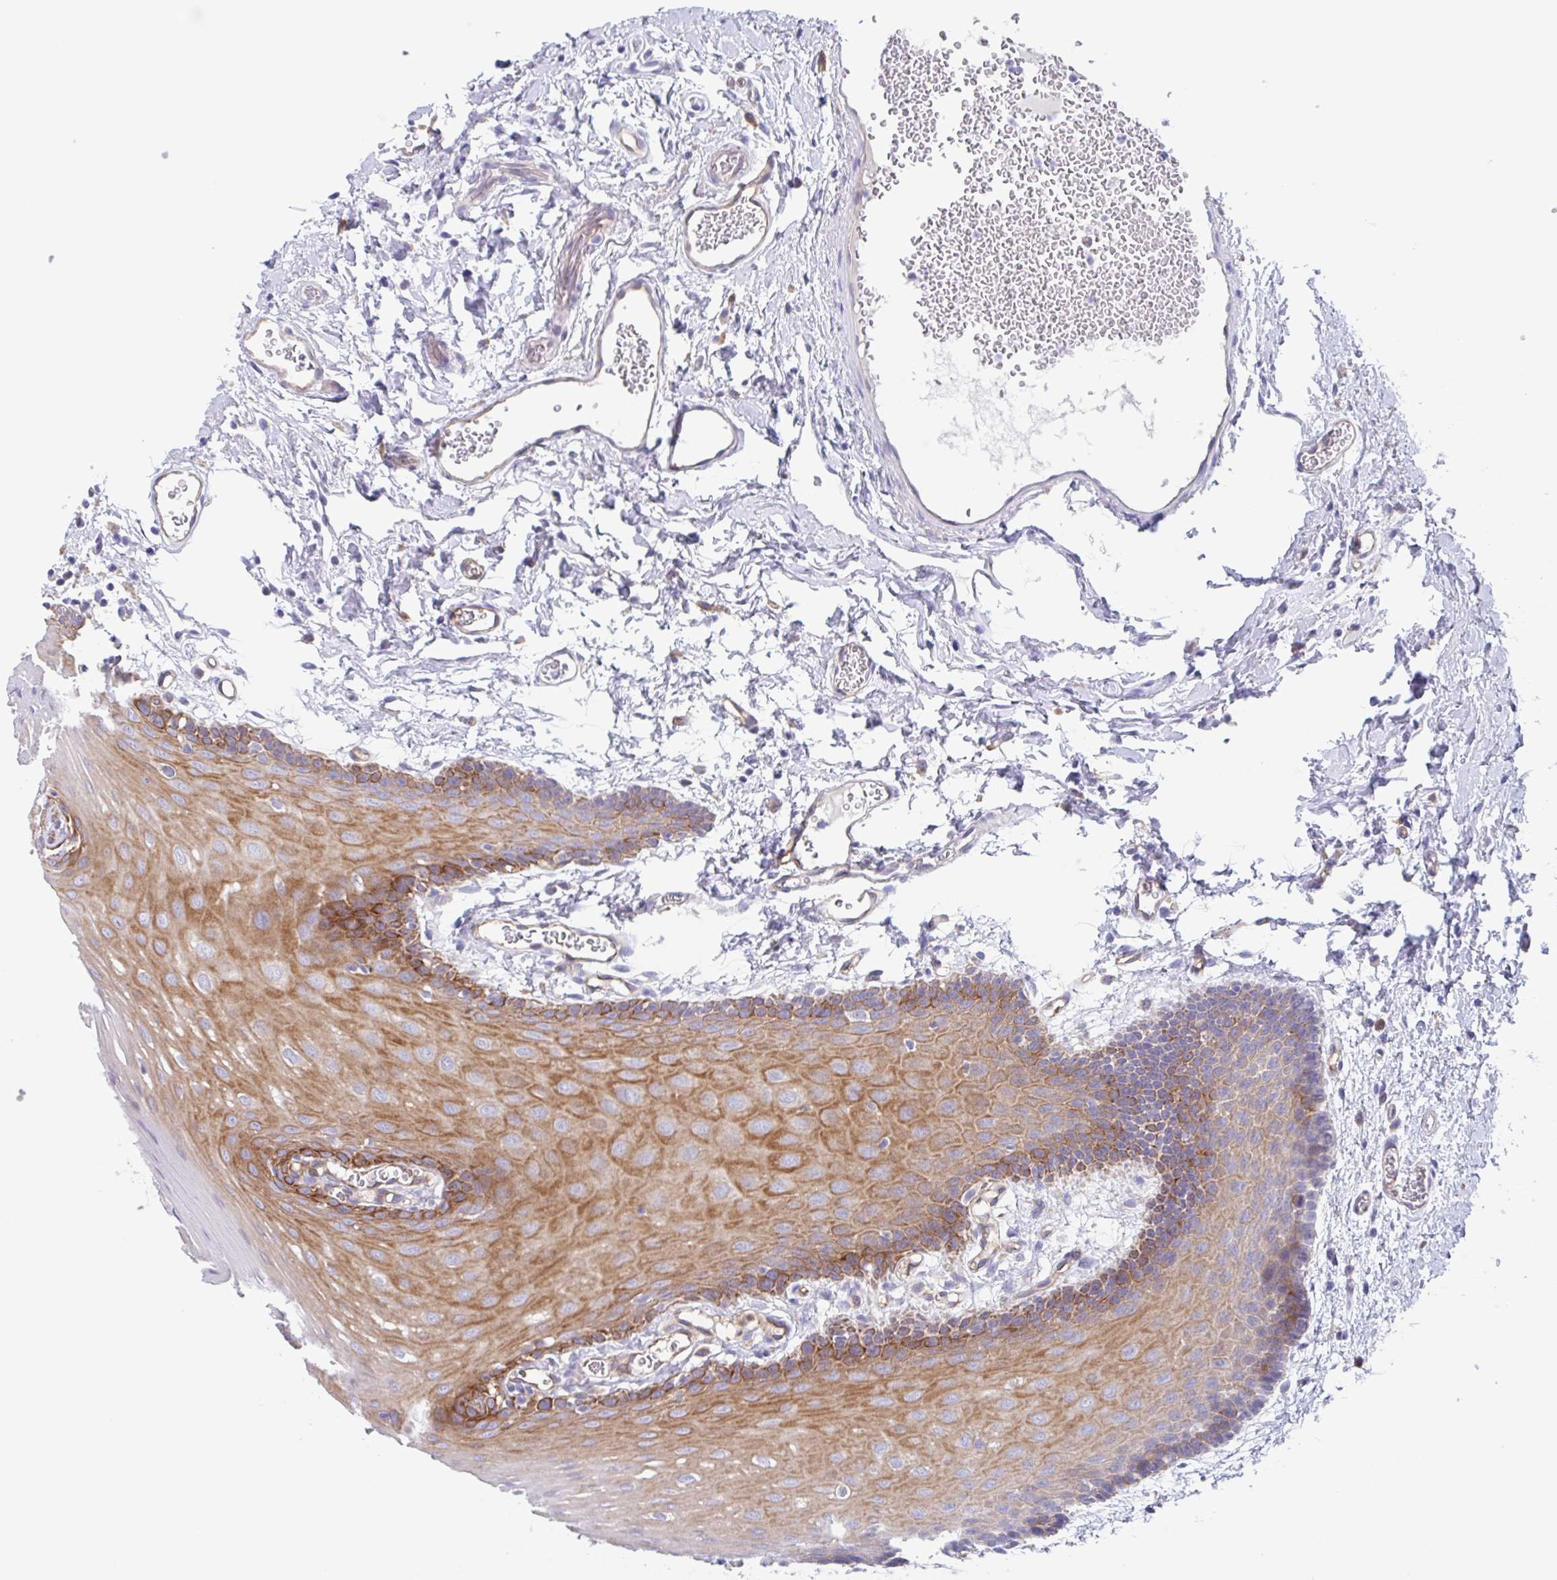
{"staining": {"intensity": "moderate", "quantity": "25%-75%", "location": "cytoplasmic/membranous"}, "tissue": "oral mucosa", "cell_type": "Squamous epithelial cells", "image_type": "normal", "snomed": [{"axis": "morphology", "description": "Normal tissue, NOS"}, {"axis": "topography", "description": "Oral tissue"}, {"axis": "topography", "description": "Tounge, NOS"}], "caption": "Protein staining of normal oral mucosa demonstrates moderate cytoplasmic/membranous positivity in about 25%-75% of squamous epithelial cells. (brown staining indicates protein expression, while blue staining denotes nuclei).", "gene": "EHD4", "patient": {"sex": "female", "age": 60}}